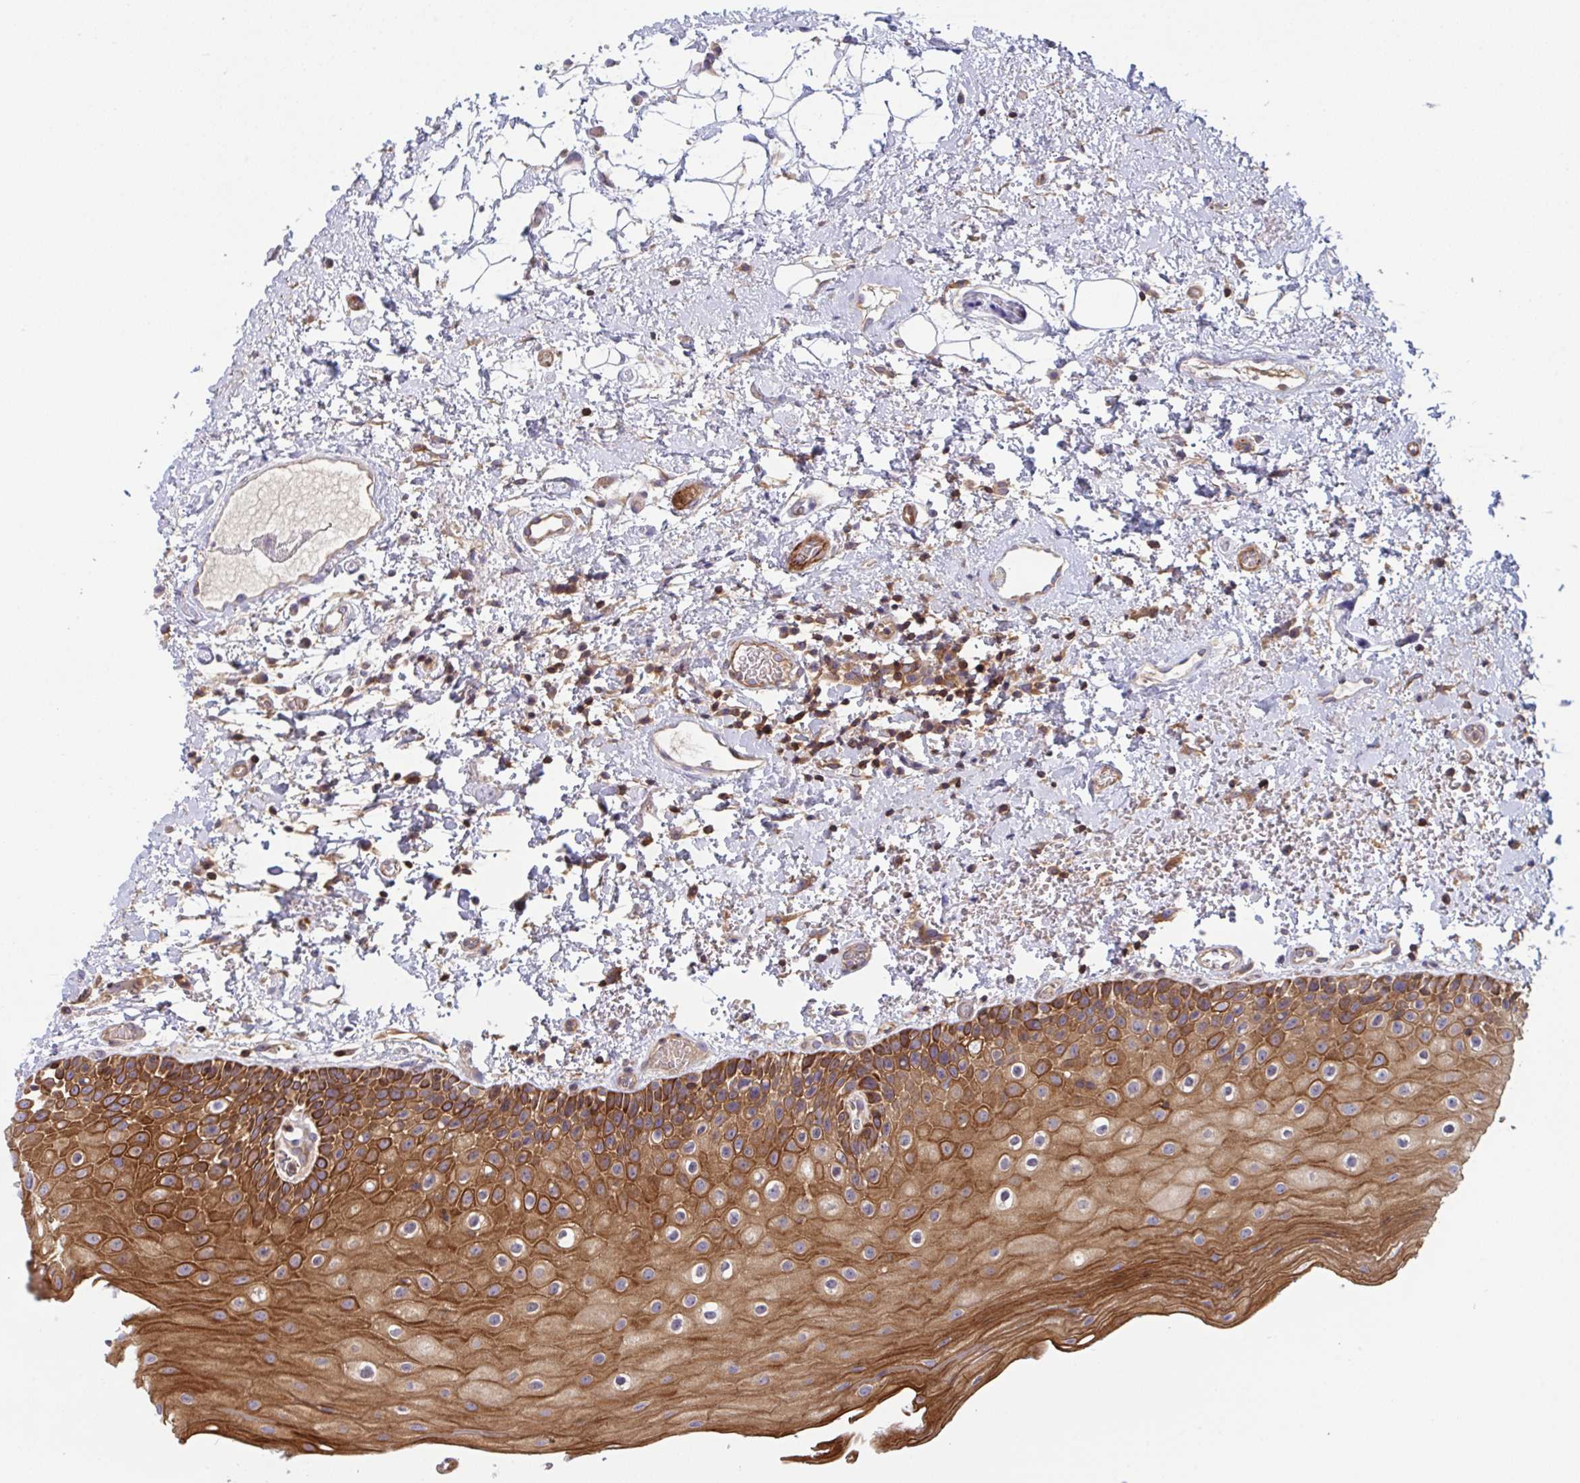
{"staining": {"intensity": "strong", "quantity": ">75%", "location": "cytoplasmic/membranous"}, "tissue": "oral mucosa", "cell_type": "Squamous epithelial cells", "image_type": "normal", "snomed": [{"axis": "morphology", "description": "Normal tissue, NOS"}, {"axis": "topography", "description": "Oral tissue"}], "caption": "Immunohistochemical staining of normal human oral mucosa displays high levels of strong cytoplasmic/membranous positivity in approximately >75% of squamous epithelial cells.", "gene": "TANK", "patient": {"sex": "female", "age": 82}}